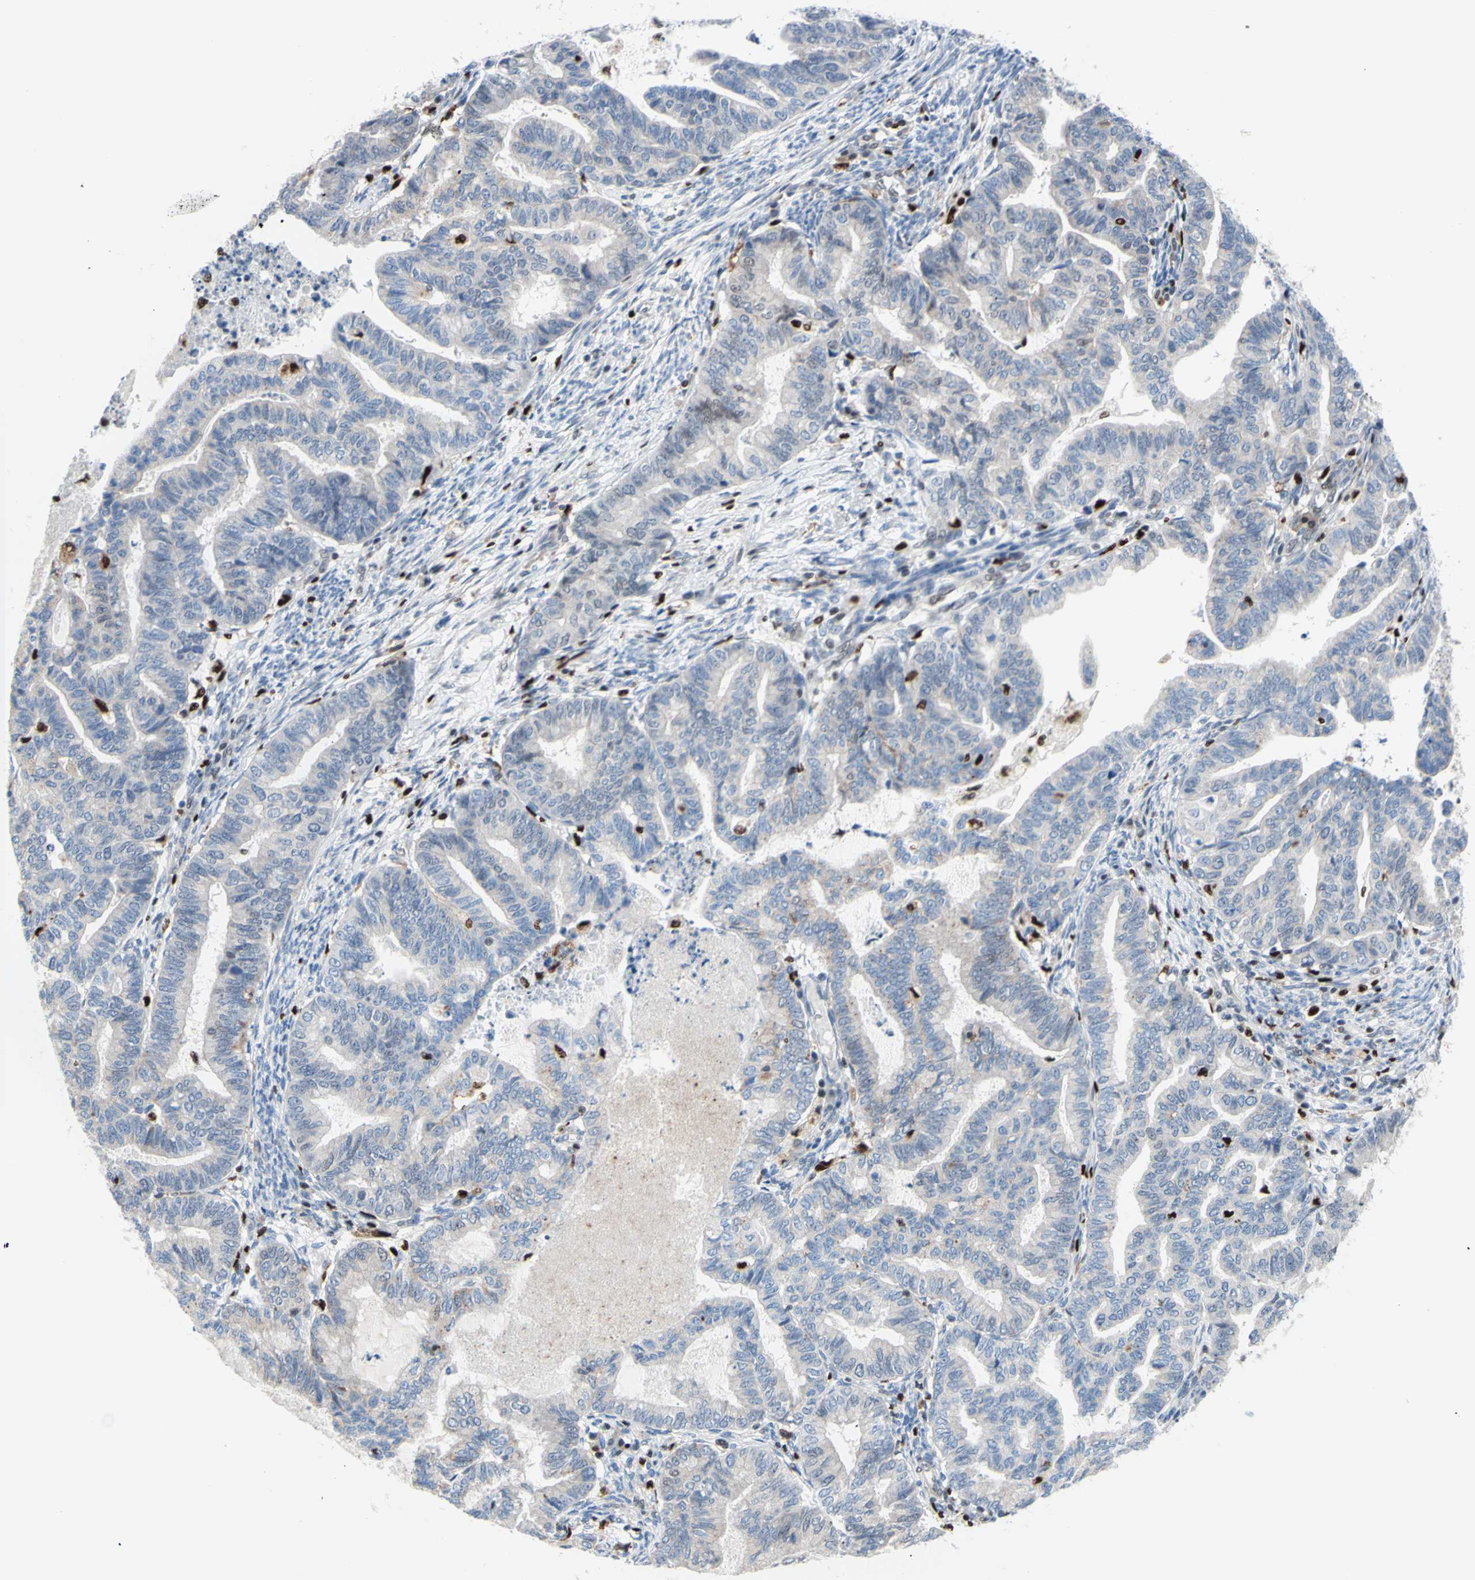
{"staining": {"intensity": "negative", "quantity": "none", "location": "none"}, "tissue": "endometrial cancer", "cell_type": "Tumor cells", "image_type": "cancer", "snomed": [{"axis": "morphology", "description": "Adenocarcinoma, NOS"}, {"axis": "topography", "description": "Endometrium"}], "caption": "Tumor cells are negative for brown protein staining in adenocarcinoma (endometrial).", "gene": "EED", "patient": {"sex": "female", "age": 79}}